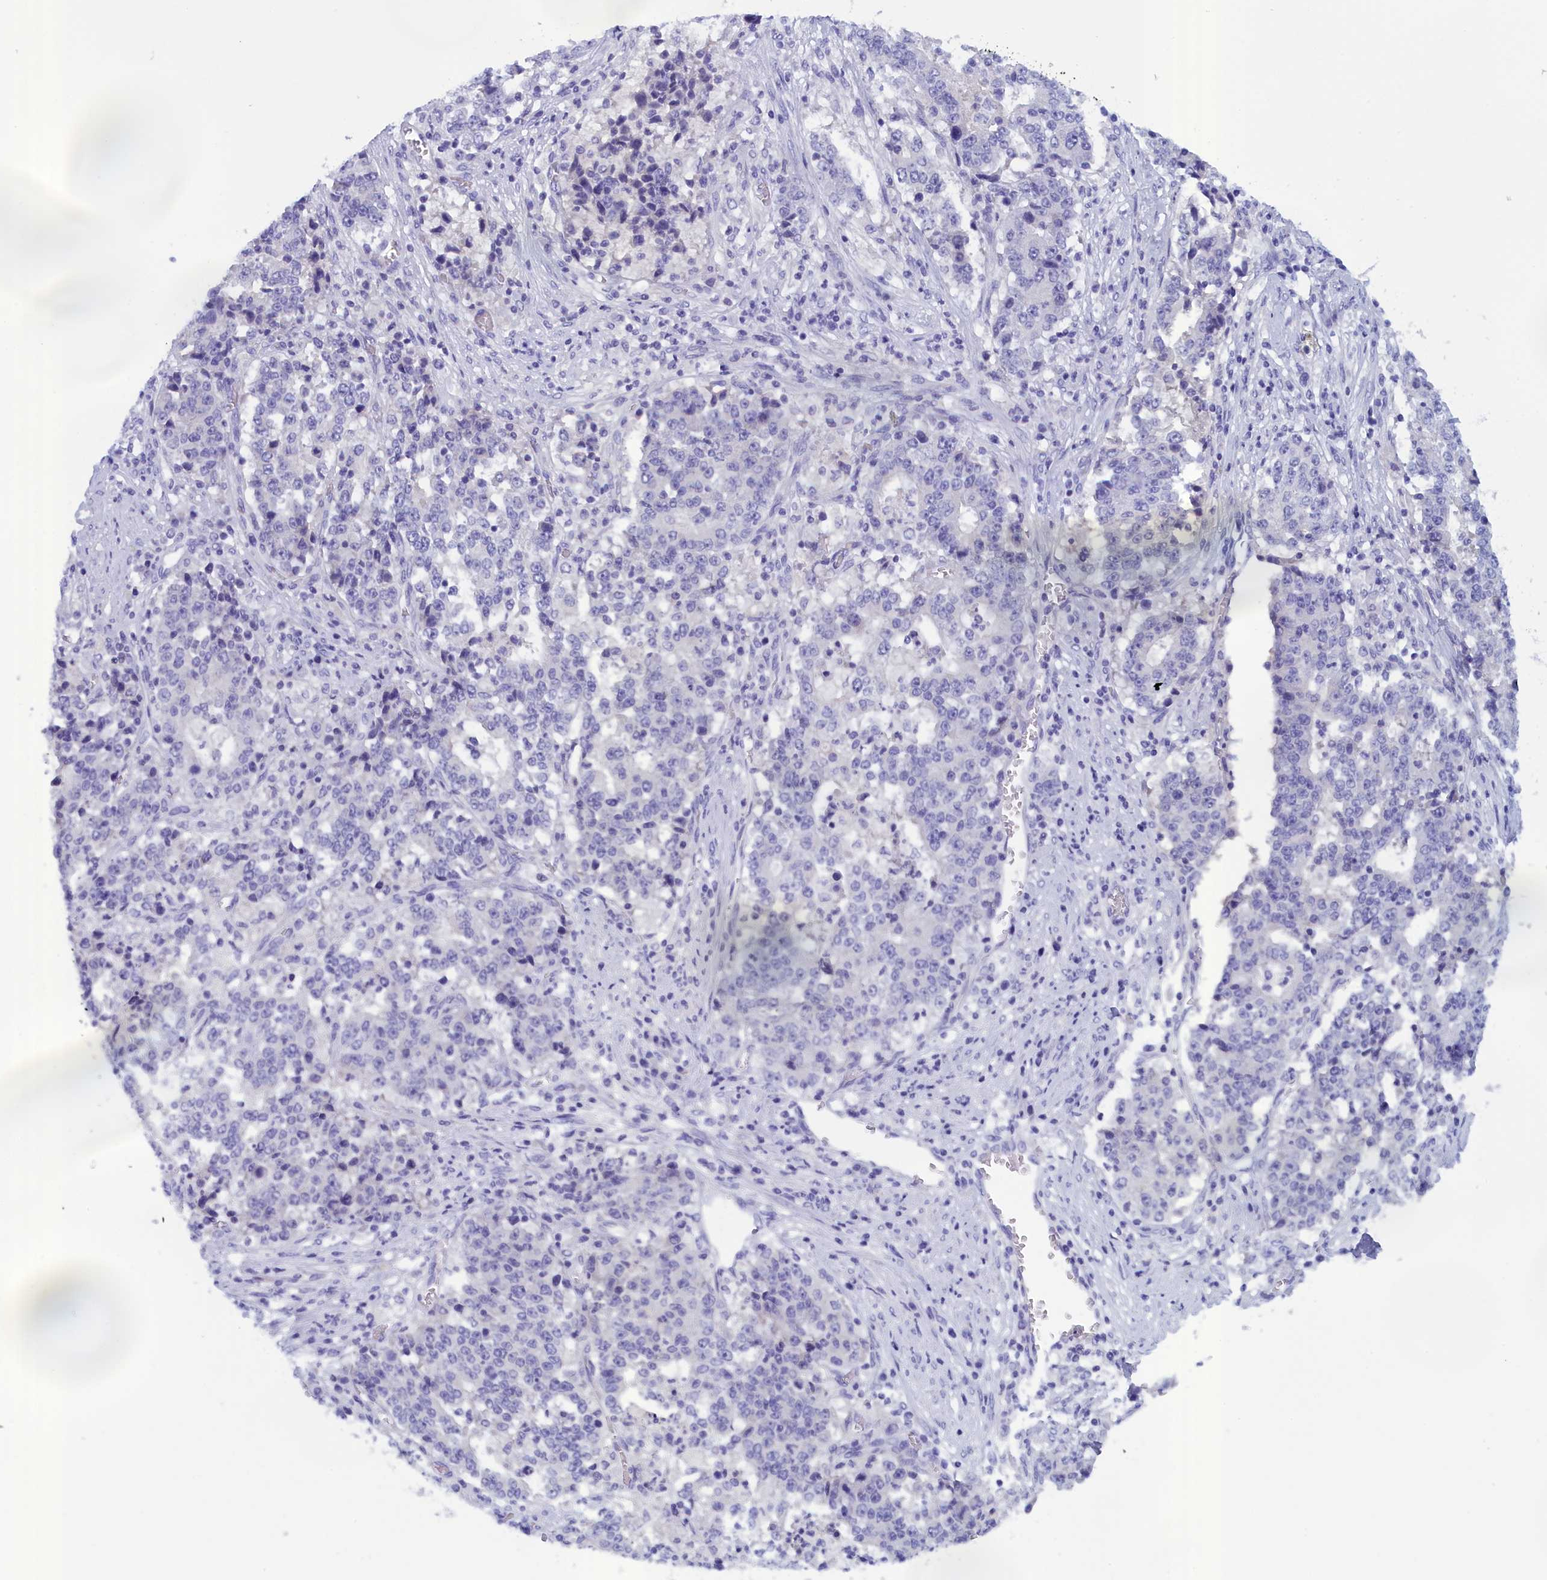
{"staining": {"intensity": "negative", "quantity": "none", "location": "none"}, "tissue": "stomach cancer", "cell_type": "Tumor cells", "image_type": "cancer", "snomed": [{"axis": "morphology", "description": "Adenocarcinoma, NOS"}, {"axis": "topography", "description": "Stomach"}], "caption": "This is an immunohistochemistry (IHC) micrograph of stomach adenocarcinoma. There is no positivity in tumor cells.", "gene": "ANKRD2", "patient": {"sex": "male", "age": 59}}